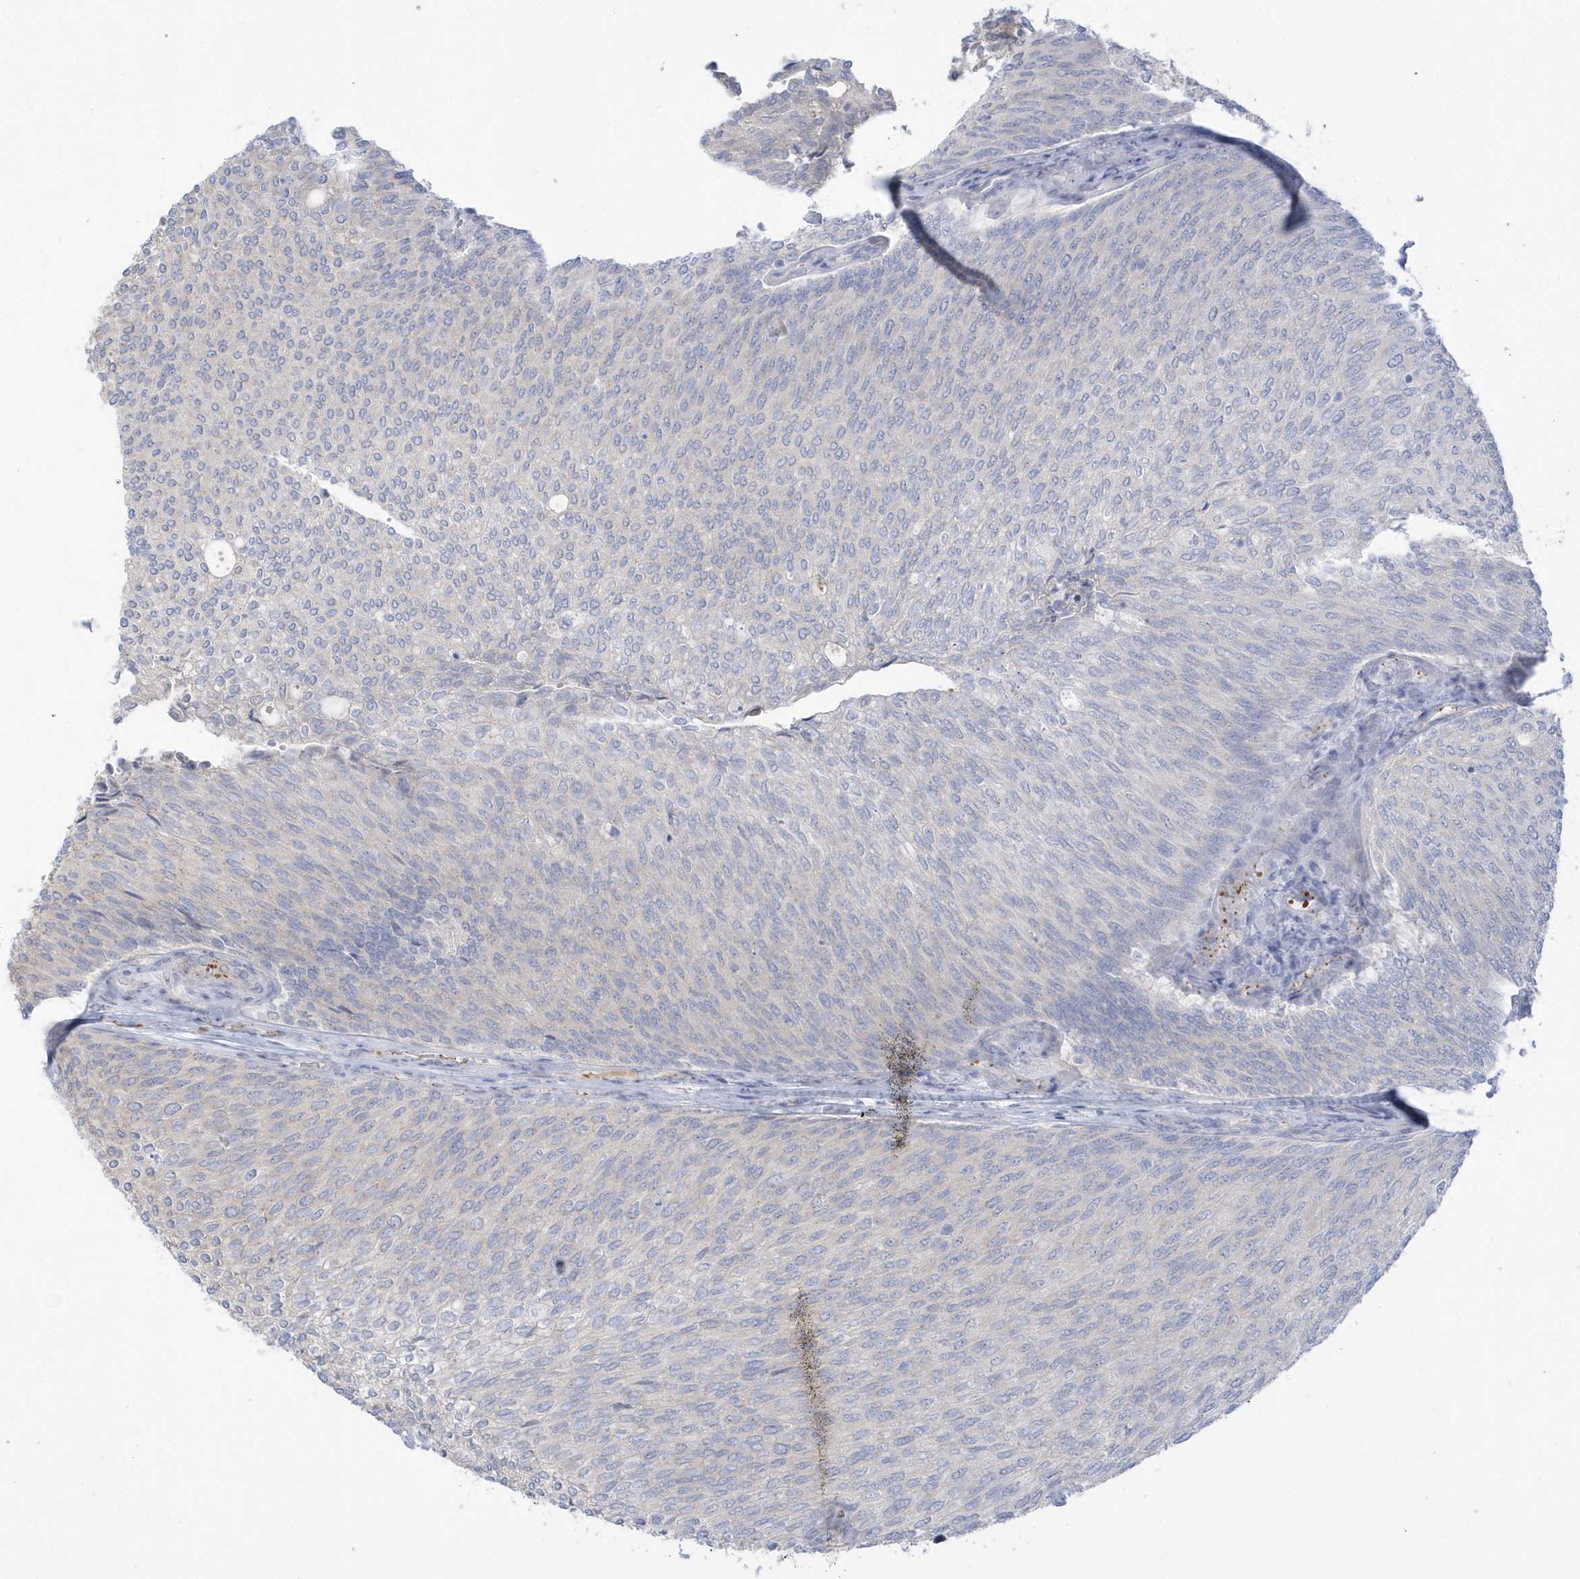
{"staining": {"intensity": "negative", "quantity": "none", "location": "none"}, "tissue": "urothelial cancer", "cell_type": "Tumor cells", "image_type": "cancer", "snomed": [{"axis": "morphology", "description": "Urothelial carcinoma, Low grade"}, {"axis": "topography", "description": "Urinary bladder"}], "caption": "IHC of urothelial cancer exhibits no positivity in tumor cells. The staining is performed using DAB brown chromogen with nuclei counter-stained in using hematoxylin.", "gene": "SEMA3D", "patient": {"sex": "female", "age": 79}}